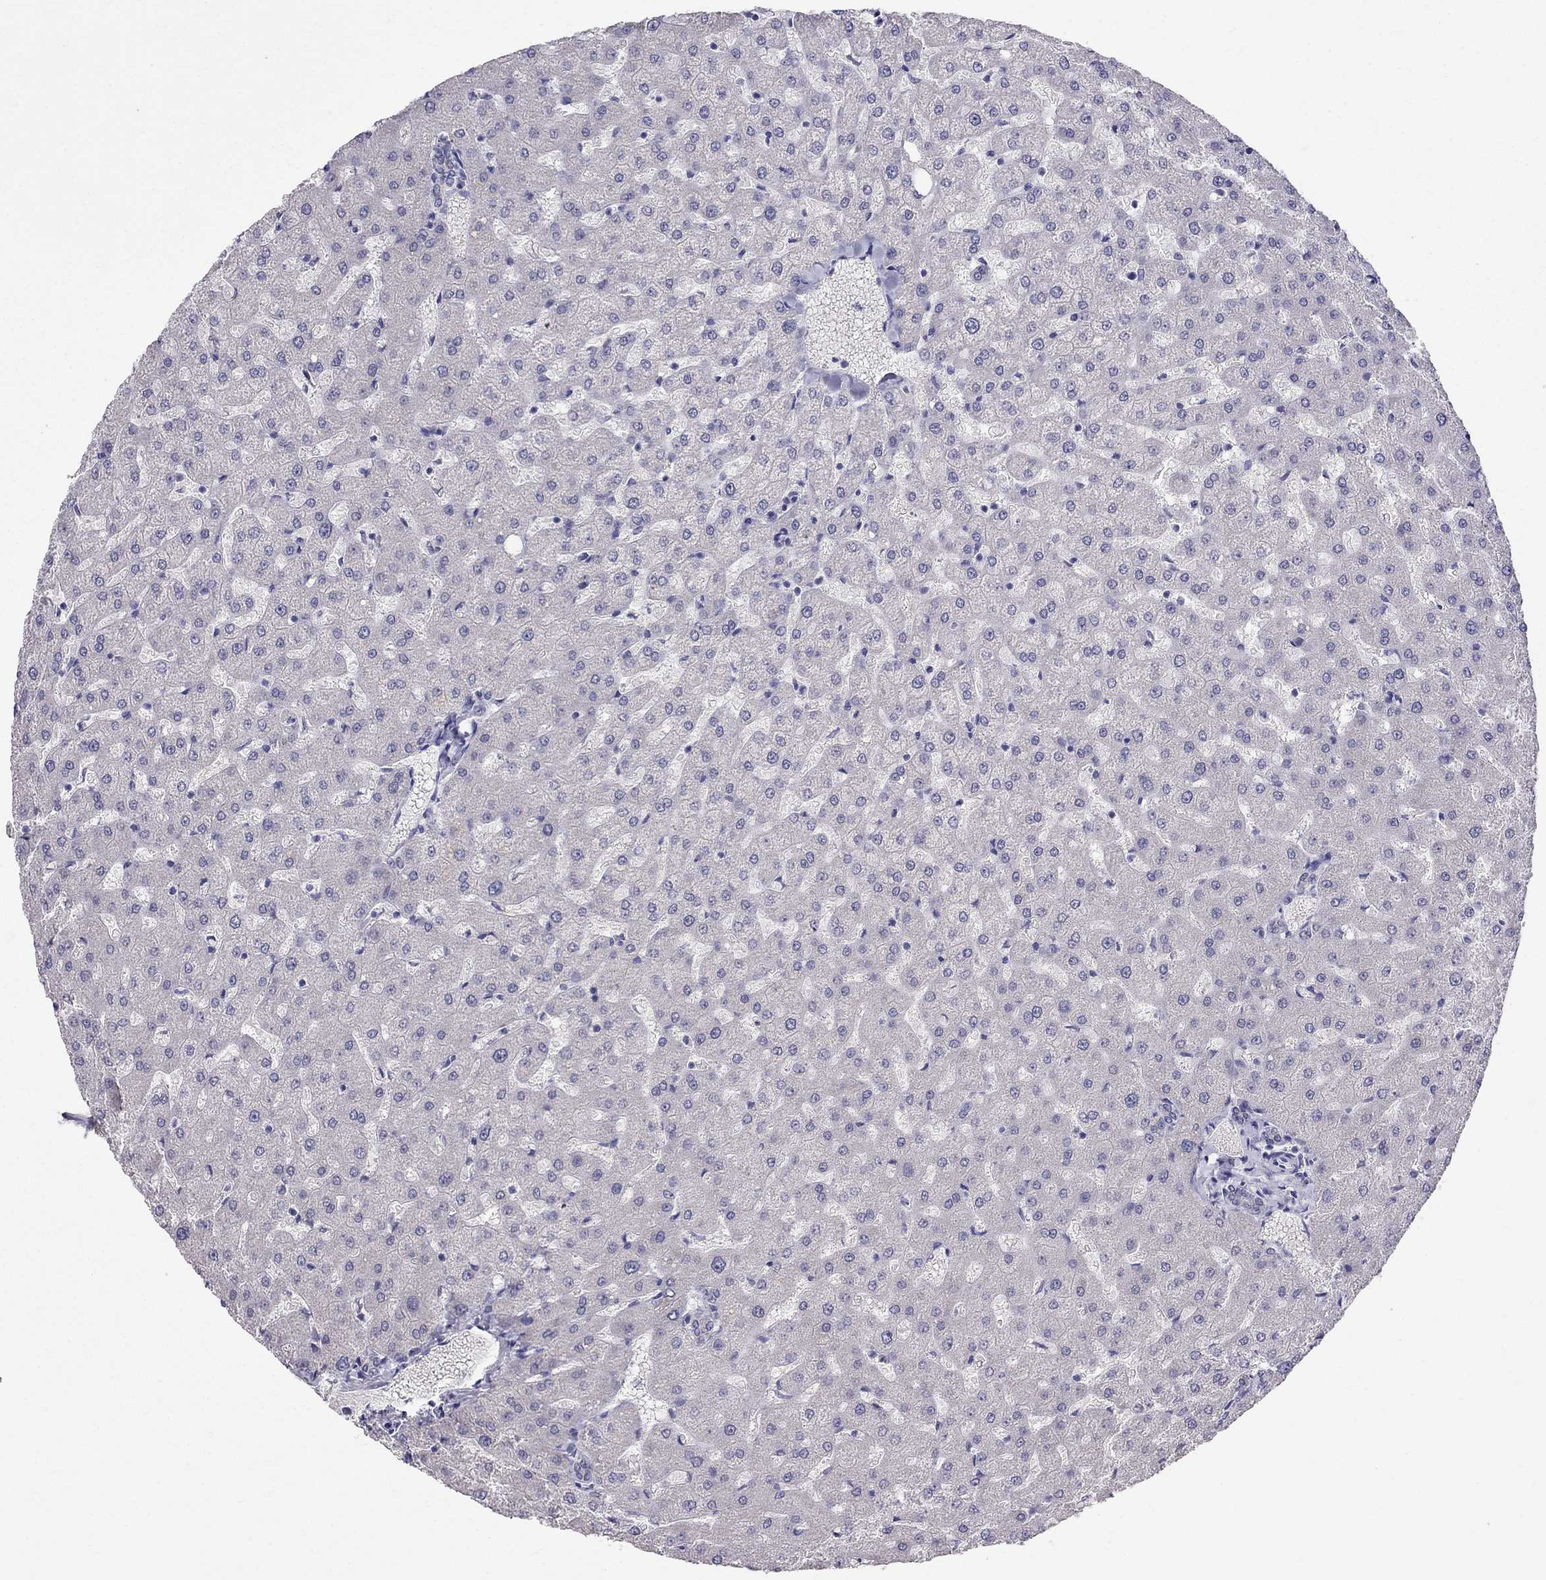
{"staining": {"intensity": "negative", "quantity": "none", "location": "none"}, "tissue": "liver", "cell_type": "Cholangiocytes", "image_type": "normal", "snomed": [{"axis": "morphology", "description": "Normal tissue, NOS"}, {"axis": "topography", "description": "Liver"}], "caption": "The image shows no staining of cholangiocytes in unremarkable liver.", "gene": "MYO3B", "patient": {"sex": "female", "age": 50}}